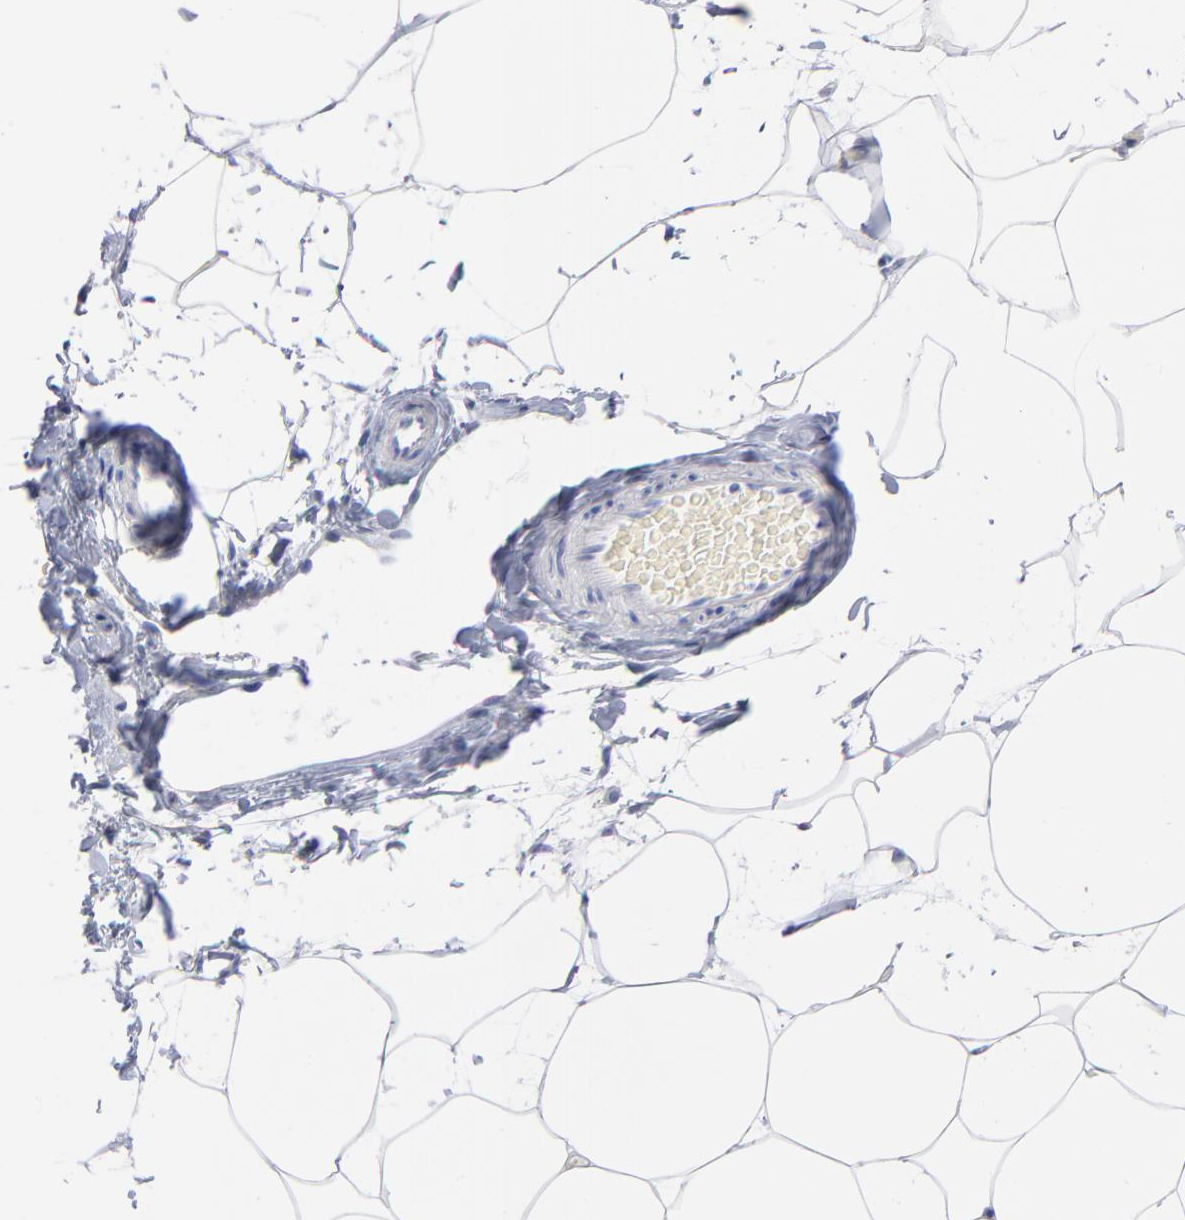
{"staining": {"intensity": "negative", "quantity": "none", "location": "none"}, "tissue": "adipose tissue", "cell_type": "Adipocytes", "image_type": "normal", "snomed": [{"axis": "morphology", "description": "Normal tissue, NOS"}, {"axis": "morphology", "description": "Duct carcinoma"}, {"axis": "topography", "description": "Breast"}, {"axis": "topography", "description": "Adipose tissue"}], "caption": "Adipose tissue stained for a protein using IHC shows no positivity adipocytes.", "gene": "ACY1", "patient": {"sex": "female", "age": 37}}